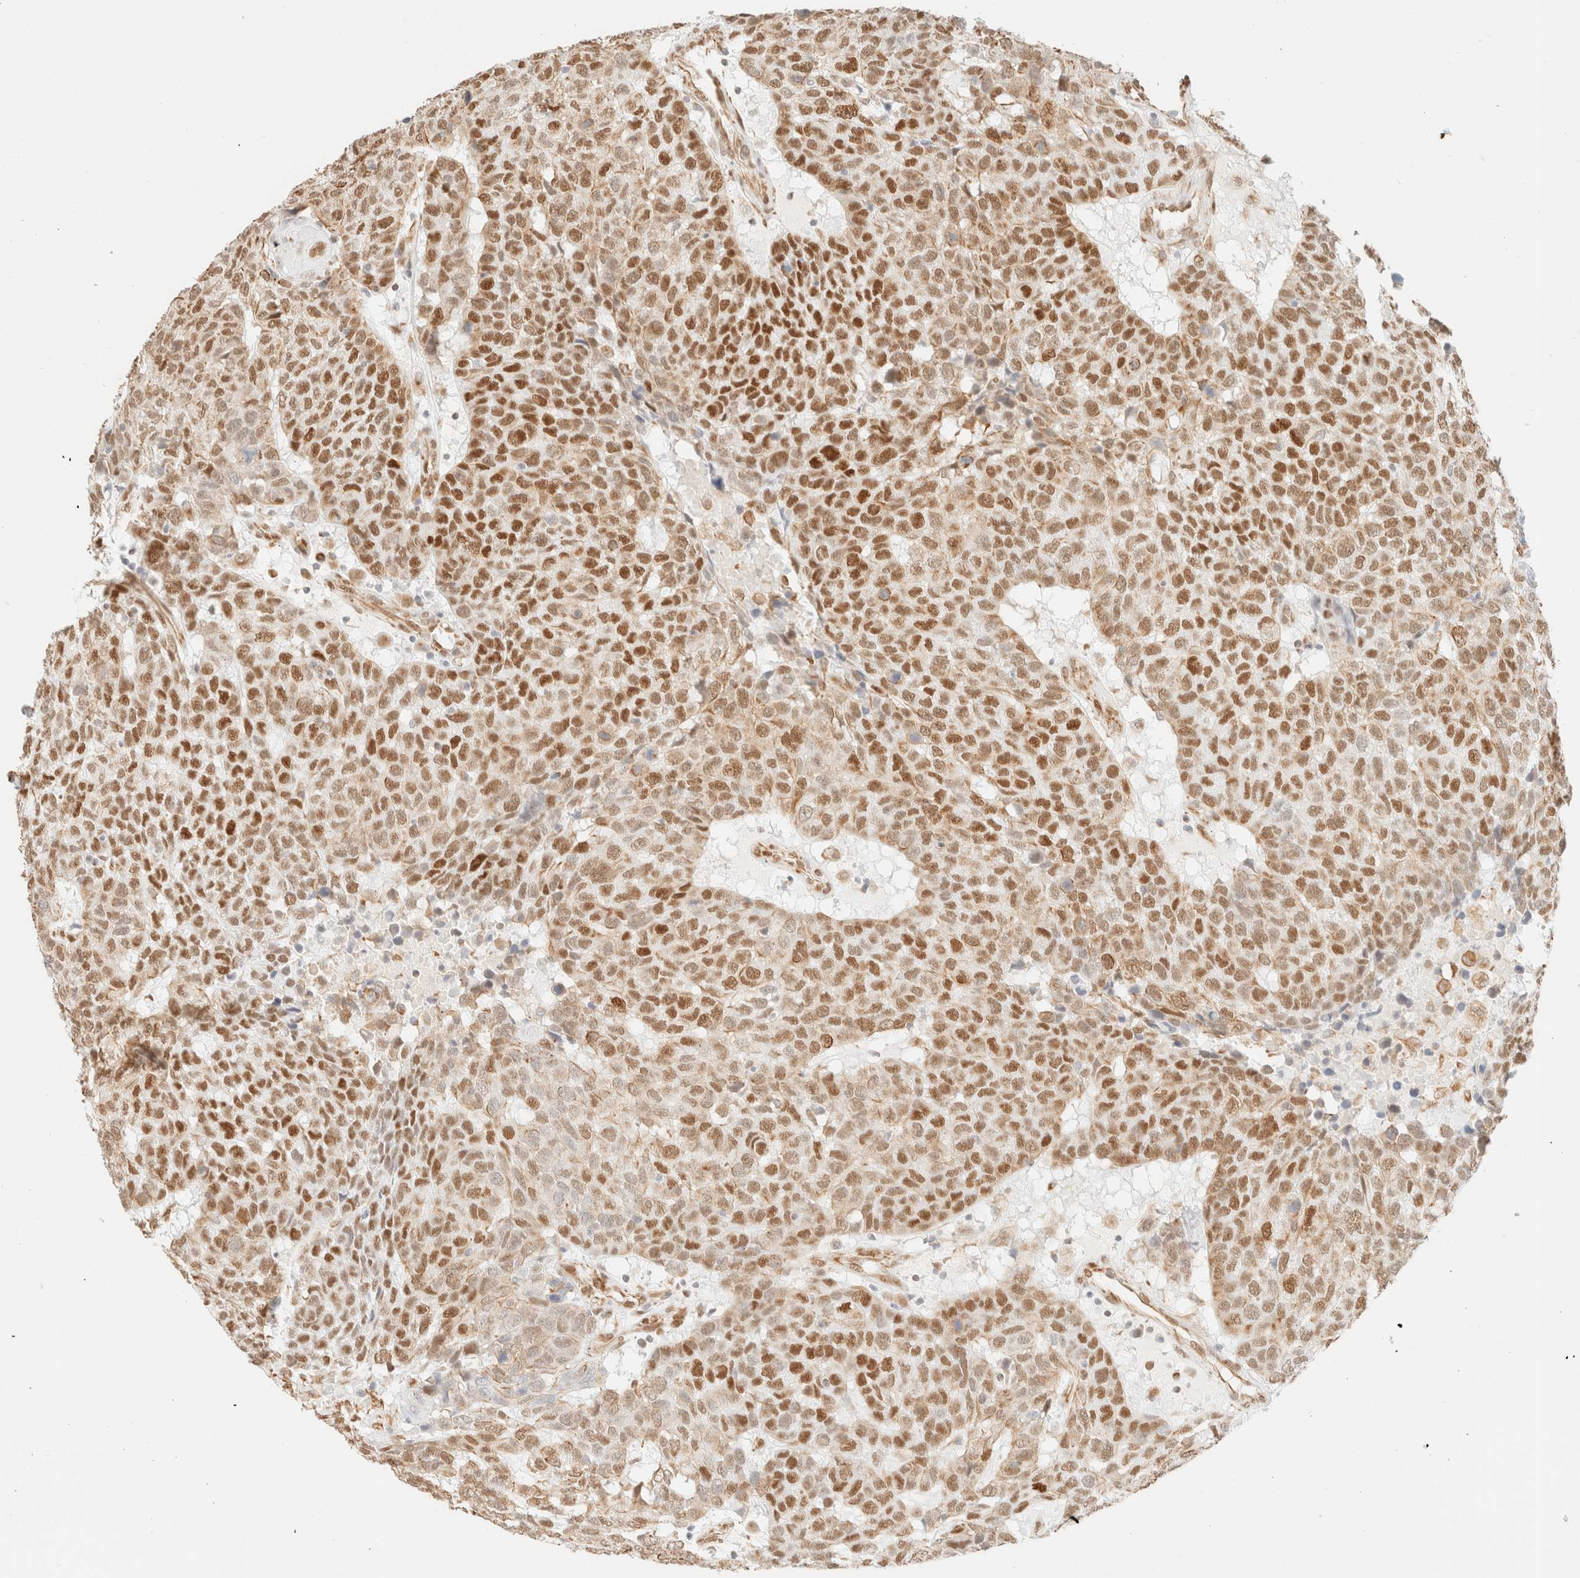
{"staining": {"intensity": "strong", "quantity": ">75%", "location": "nuclear"}, "tissue": "head and neck cancer", "cell_type": "Tumor cells", "image_type": "cancer", "snomed": [{"axis": "morphology", "description": "Squamous cell carcinoma, NOS"}, {"axis": "topography", "description": "Head-Neck"}], "caption": "About >75% of tumor cells in head and neck squamous cell carcinoma display strong nuclear protein positivity as visualized by brown immunohistochemical staining.", "gene": "ZSCAN18", "patient": {"sex": "male", "age": 66}}